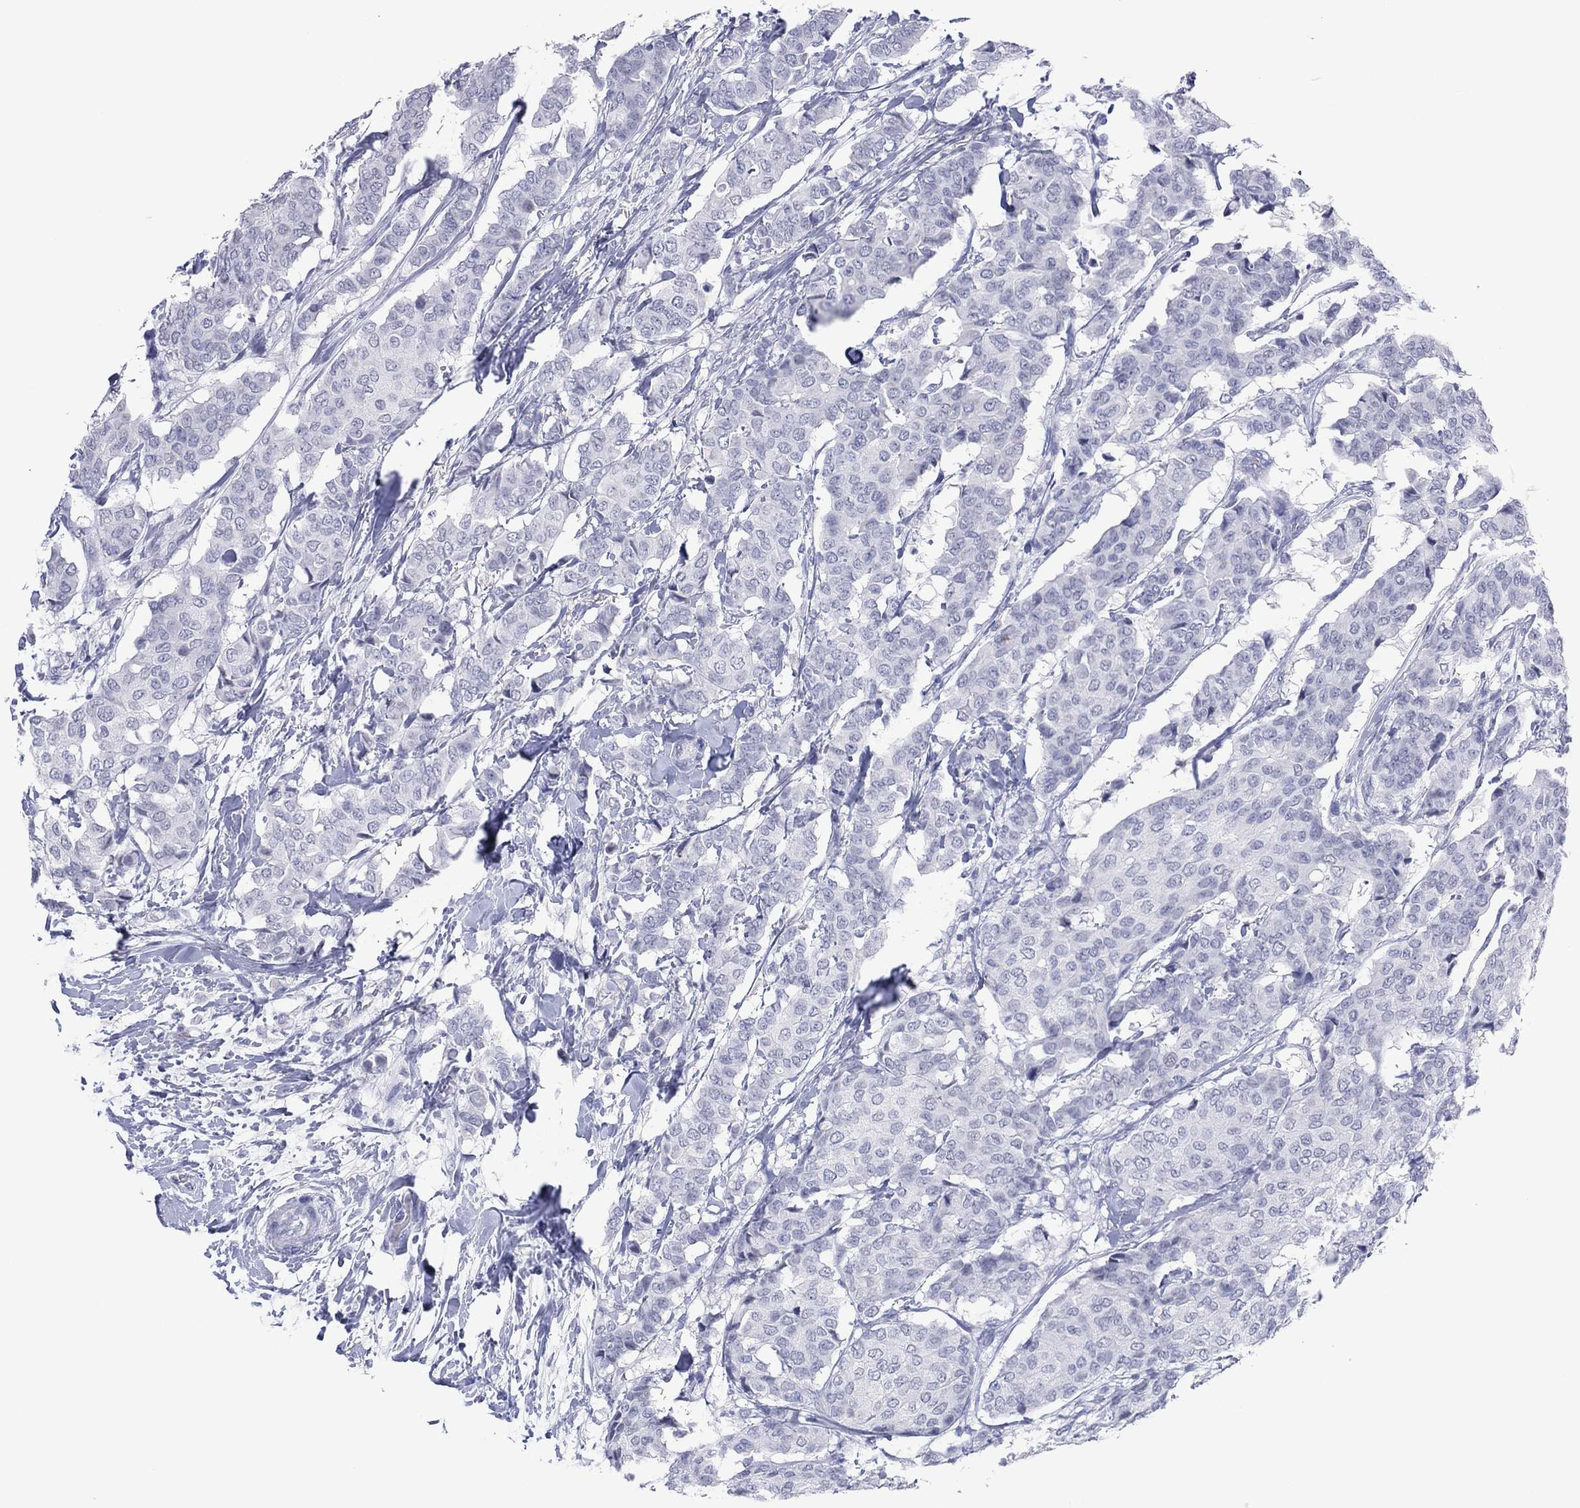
{"staining": {"intensity": "negative", "quantity": "none", "location": "none"}, "tissue": "breast cancer", "cell_type": "Tumor cells", "image_type": "cancer", "snomed": [{"axis": "morphology", "description": "Duct carcinoma"}, {"axis": "topography", "description": "Breast"}], "caption": "Immunohistochemical staining of infiltrating ductal carcinoma (breast) reveals no significant positivity in tumor cells.", "gene": "UTF1", "patient": {"sex": "female", "age": 75}}